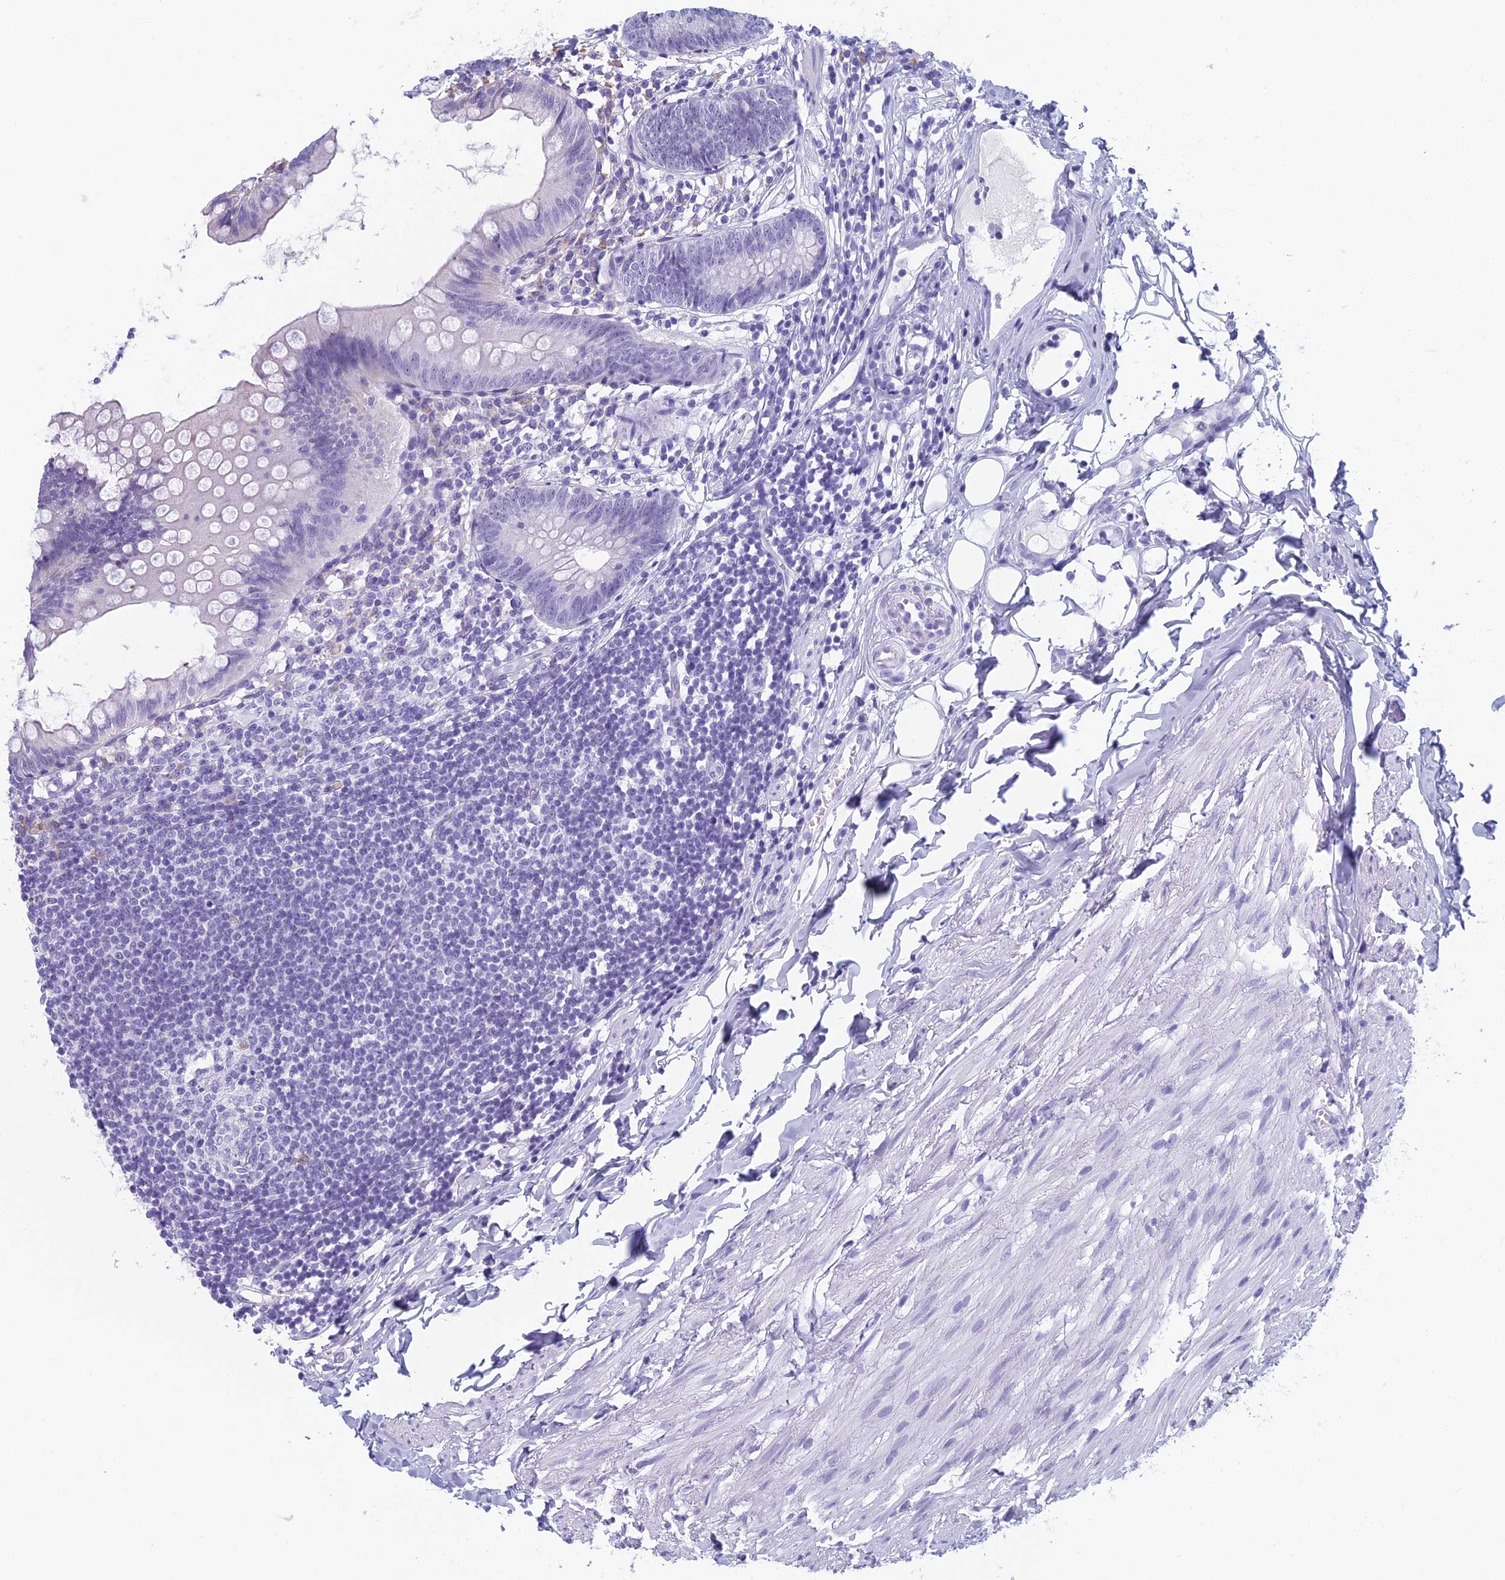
{"staining": {"intensity": "negative", "quantity": "none", "location": "none"}, "tissue": "appendix", "cell_type": "Glandular cells", "image_type": "normal", "snomed": [{"axis": "morphology", "description": "Normal tissue, NOS"}, {"axis": "topography", "description": "Appendix"}], "caption": "The immunohistochemistry (IHC) photomicrograph has no significant positivity in glandular cells of appendix. (DAB (3,3'-diaminobenzidine) immunohistochemistry (IHC), high magnification).", "gene": "NOC2L", "patient": {"sex": "female", "age": 62}}